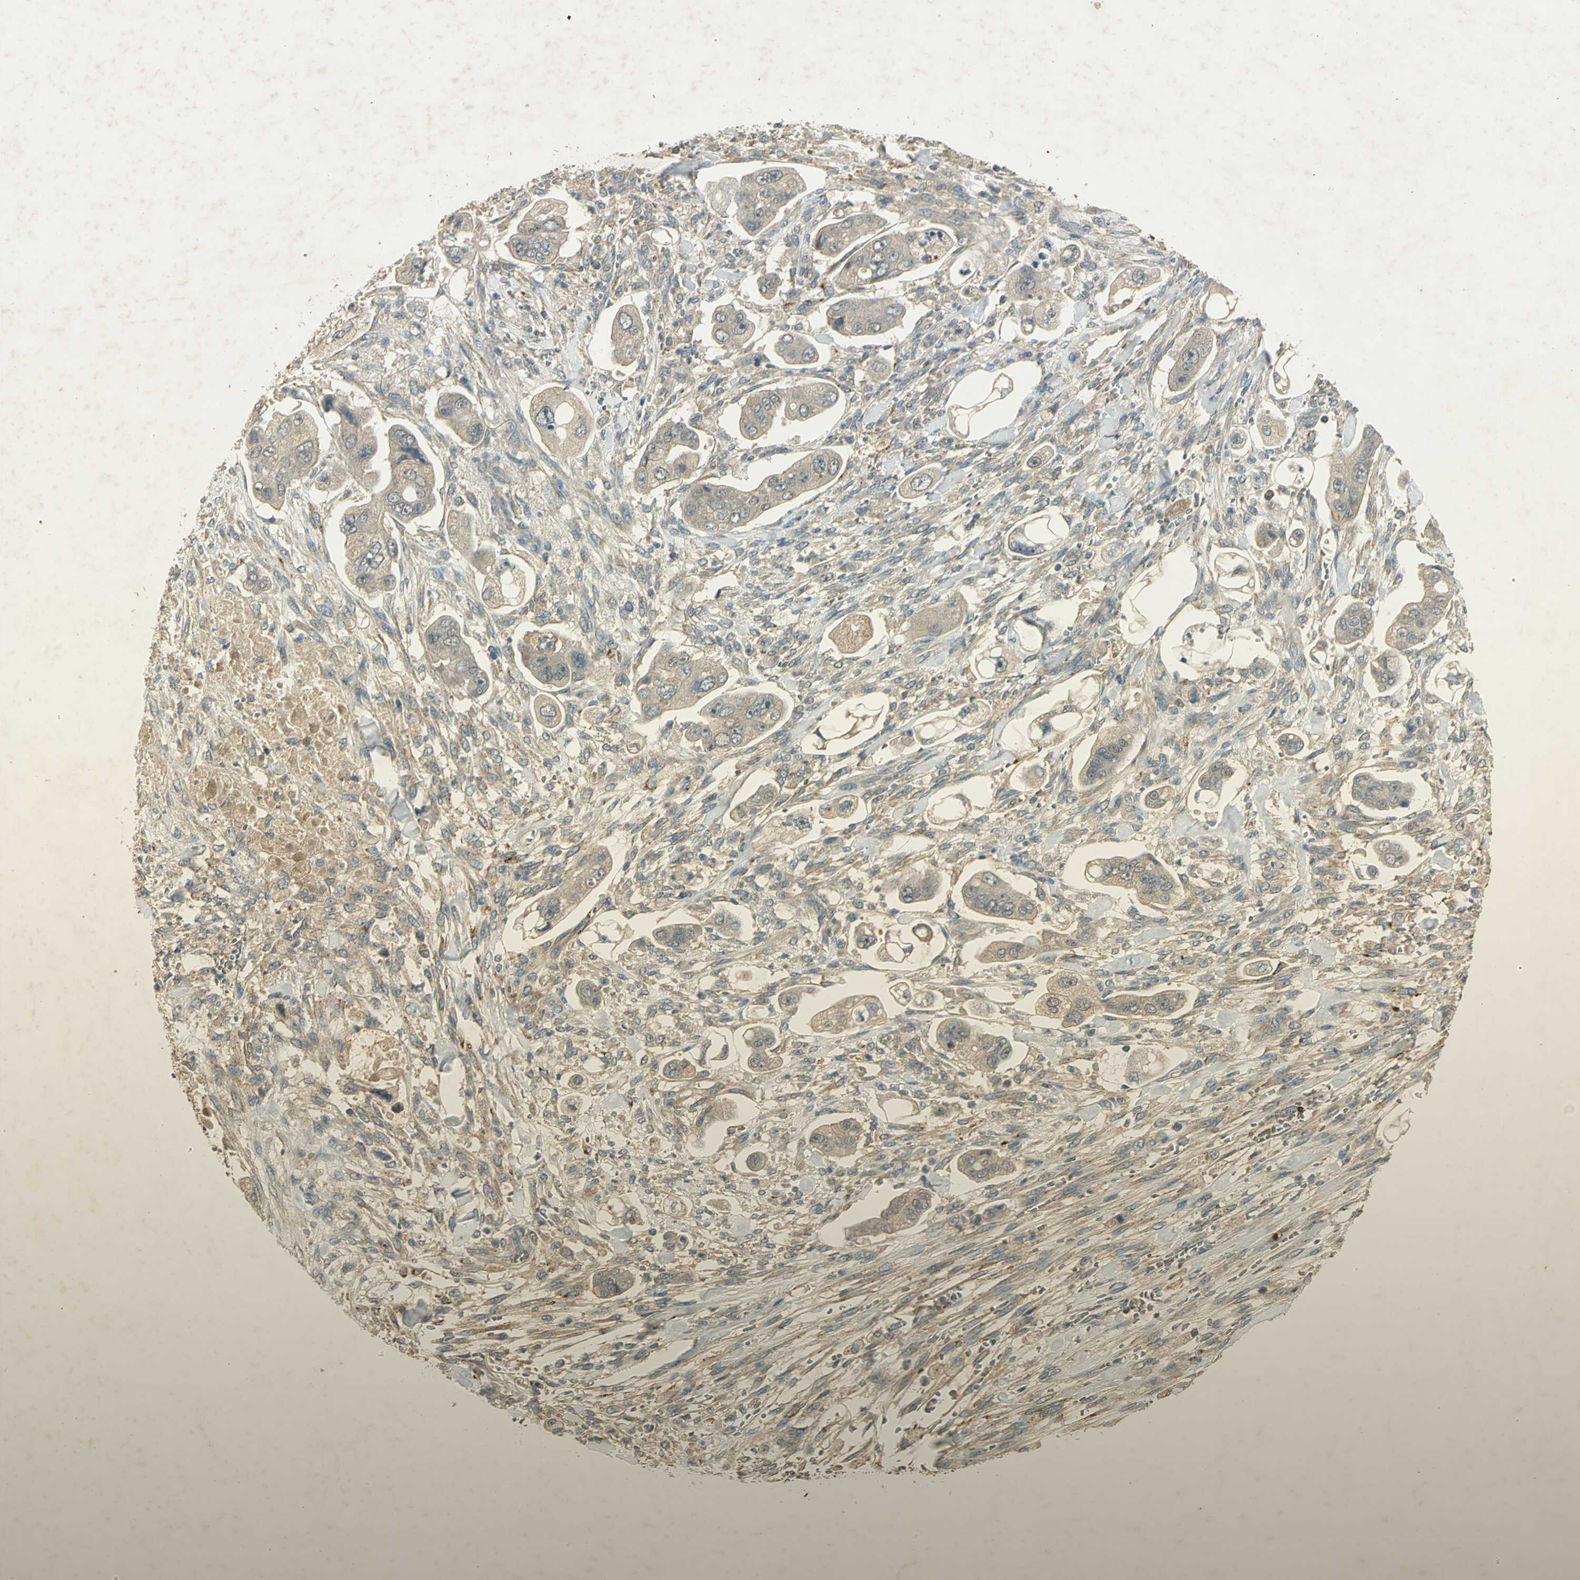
{"staining": {"intensity": "weak", "quantity": ">75%", "location": "cytoplasmic/membranous"}, "tissue": "stomach cancer", "cell_type": "Tumor cells", "image_type": "cancer", "snomed": [{"axis": "morphology", "description": "Adenocarcinoma, NOS"}, {"axis": "topography", "description": "Stomach"}], "caption": "Immunohistochemical staining of stomach adenocarcinoma demonstrates weak cytoplasmic/membranous protein positivity in about >75% of tumor cells.", "gene": "KEAP1", "patient": {"sex": "male", "age": 62}}